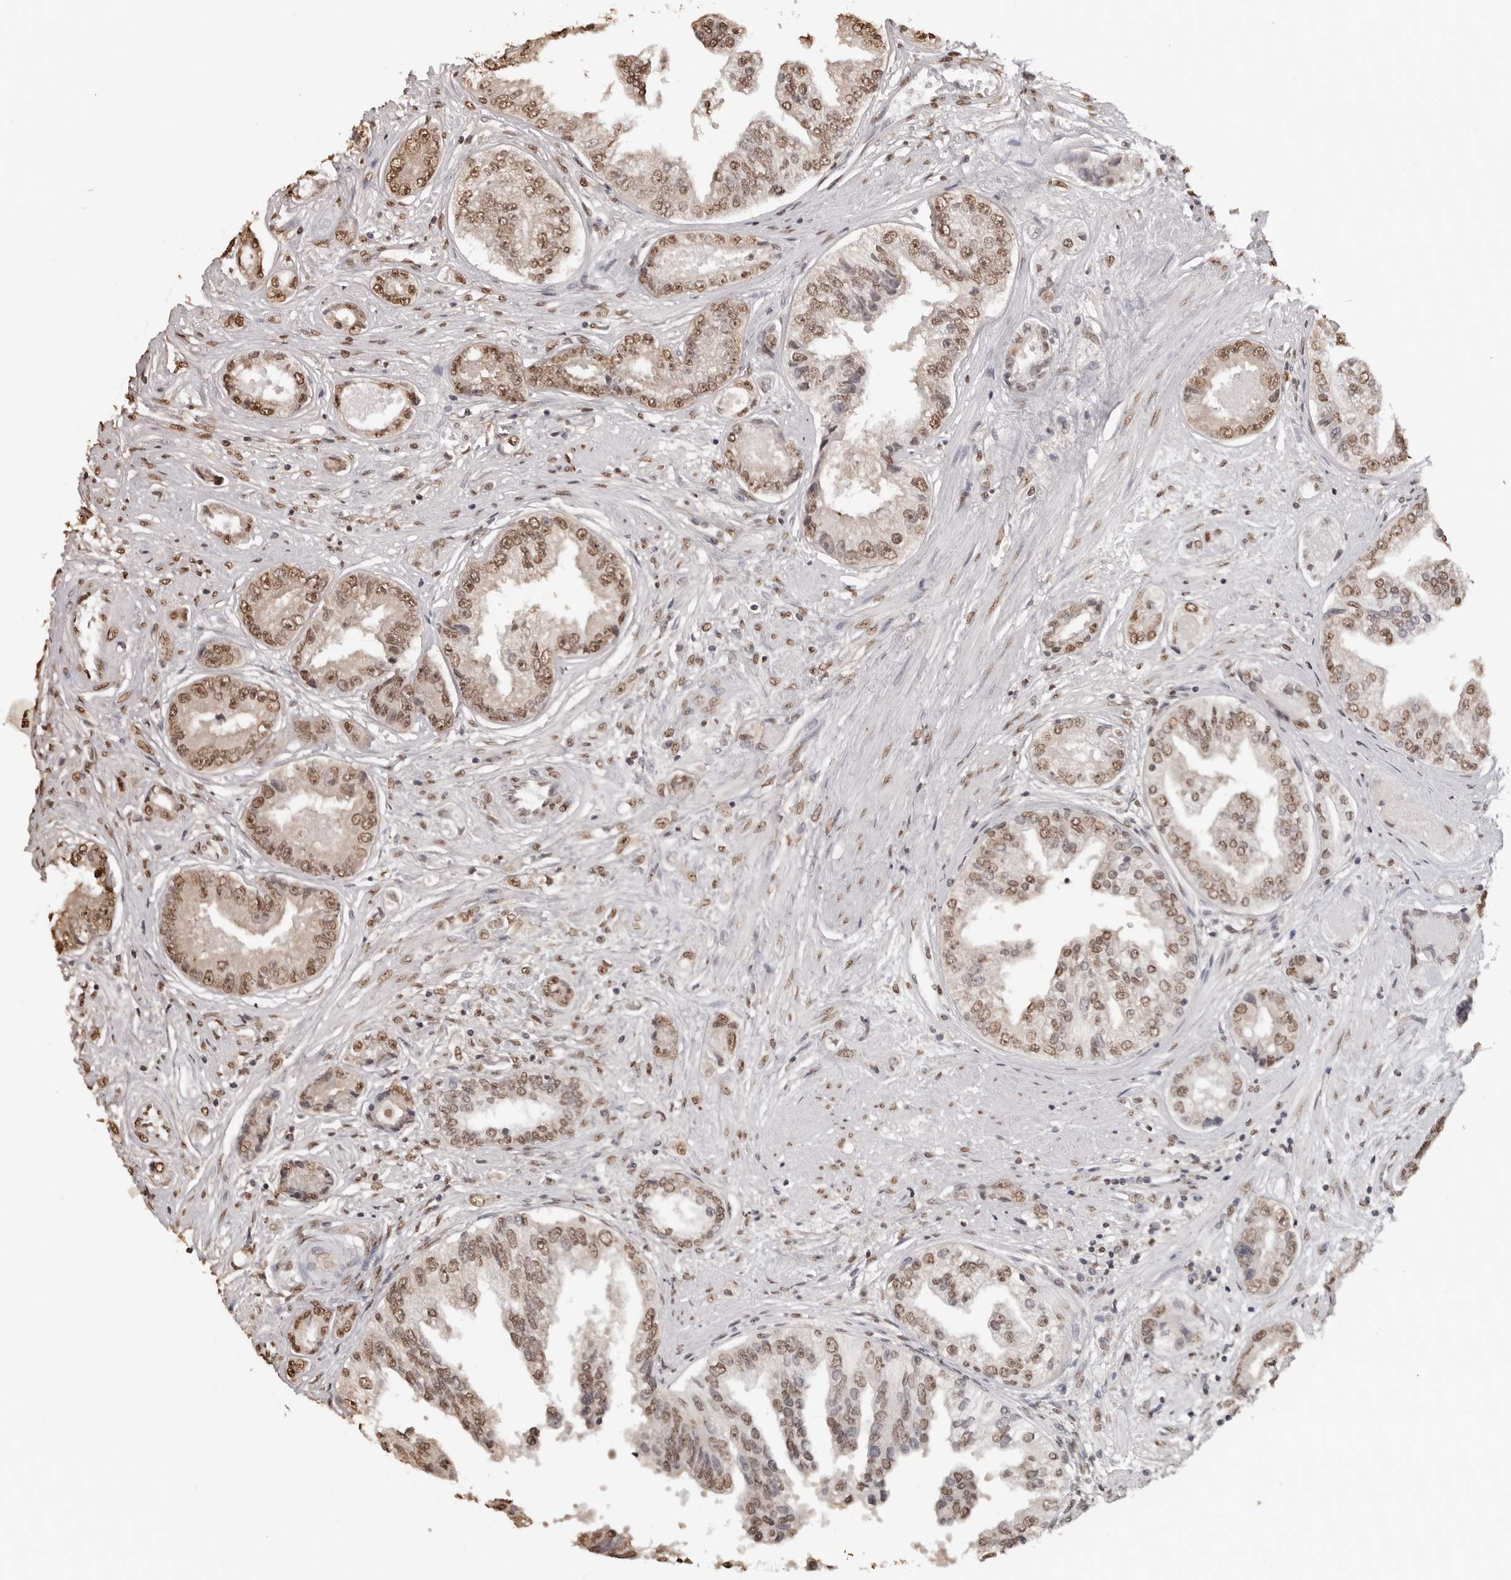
{"staining": {"intensity": "moderate", "quantity": ">75%", "location": "nuclear"}, "tissue": "prostate cancer", "cell_type": "Tumor cells", "image_type": "cancer", "snomed": [{"axis": "morphology", "description": "Adenocarcinoma, High grade"}, {"axis": "topography", "description": "Prostate"}], "caption": "Immunohistochemistry staining of adenocarcinoma (high-grade) (prostate), which demonstrates medium levels of moderate nuclear staining in approximately >75% of tumor cells indicating moderate nuclear protein staining. The staining was performed using DAB (brown) for protein detection and nuclei were counterstained in hematoxylin (blue).", "gene": "OLIG3", "patient": {"sex": "male", "age": 61}}